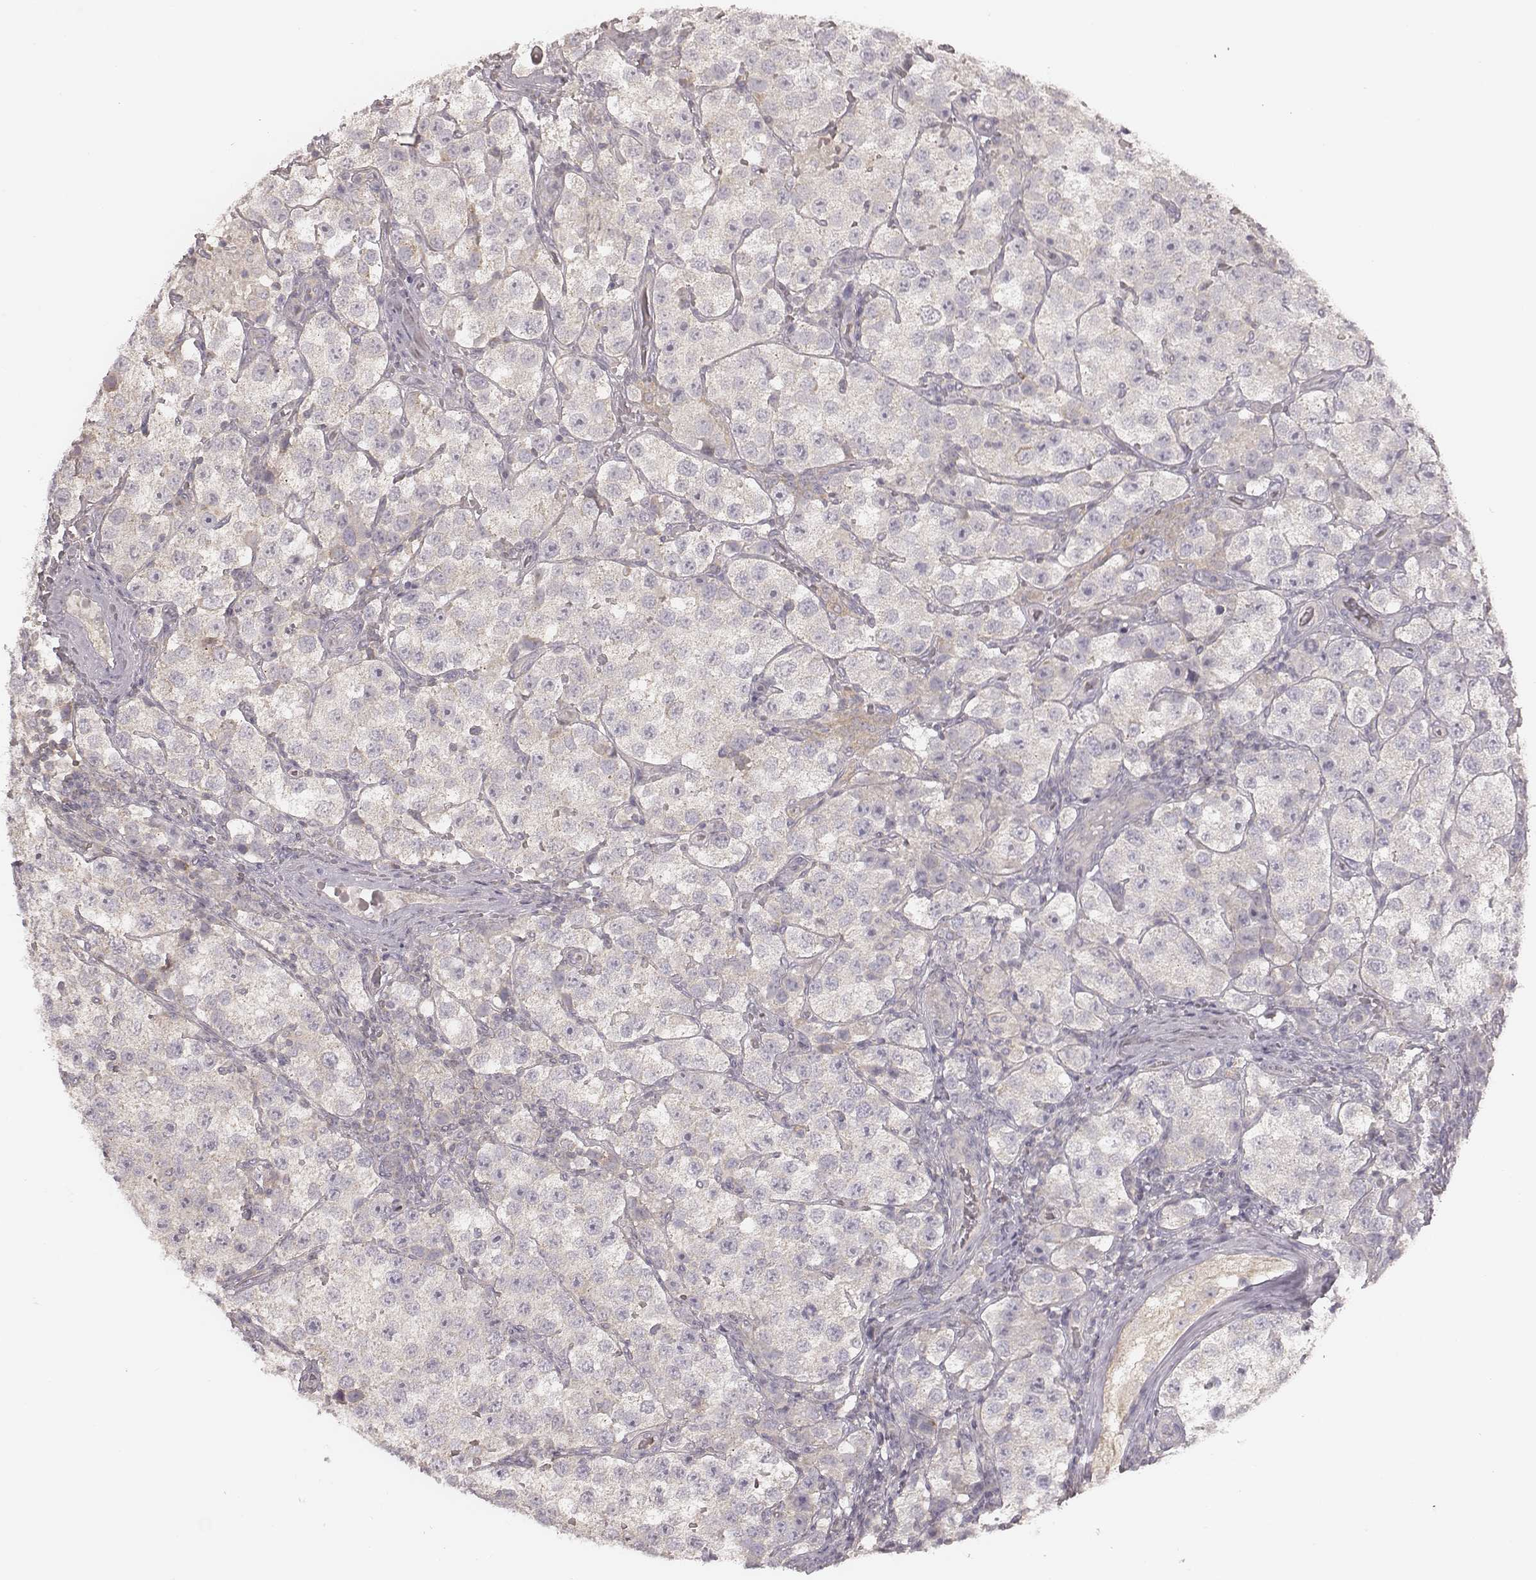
{"staining": {"intensity": "negative", "quantity": "none", "location": "none"}, "tissue": "testis cancer", "cell_type": "Tumor cells", "image_type": "cancer", "snomed": [{"axis": "morphology", "description": "Seminoma, NOS"}, {"axis": "topography", "description": "Testis"}], "caption": "Immunohistochemistry of human testis cancer reveals no staining in tumor cells. (DAB (3,3'-diaminobenzidine) IHC, high magnification).", "gene": "TDRD5", "patient": {"sex": "male", "age": 37}}